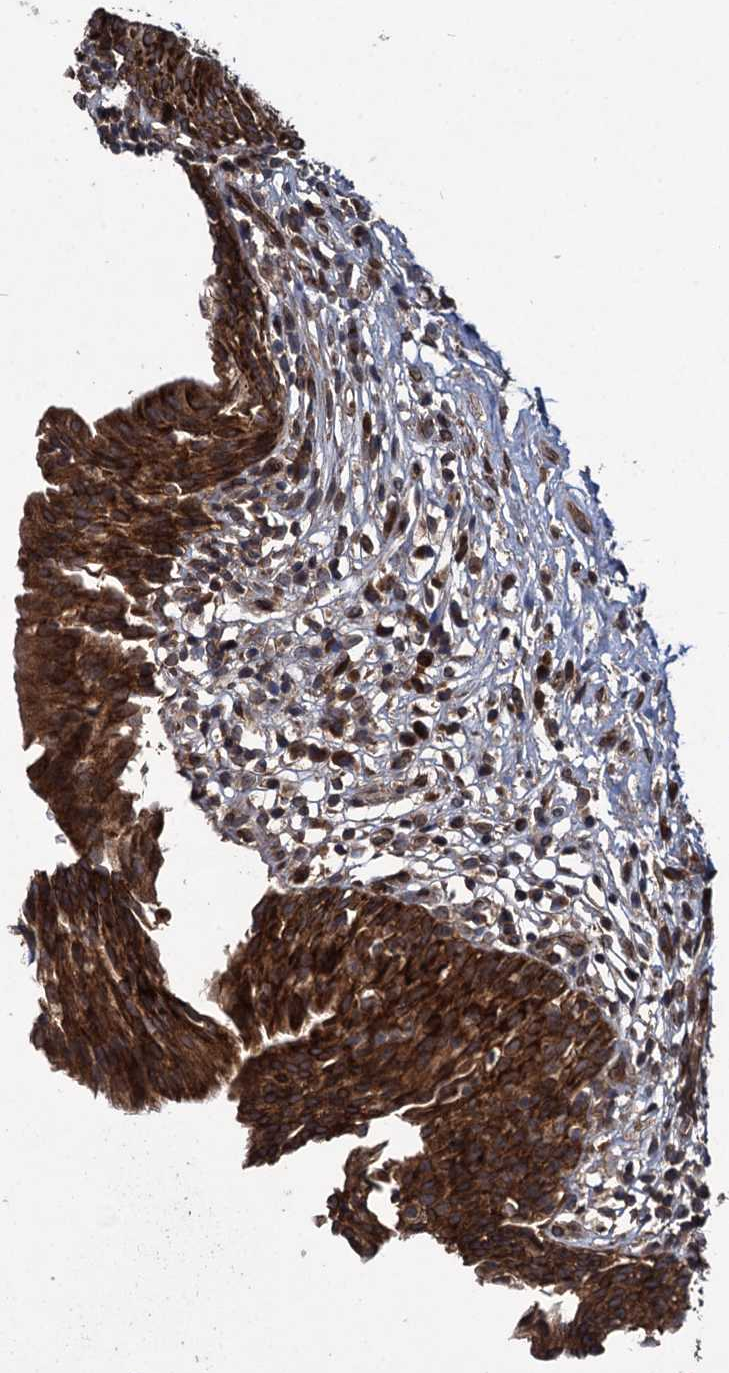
{"staining": {"intensity": "strong", "quantity": ">75%", "location": "cytoplasmic/membranous"}, "tissue": "urinary bladder", "cell_type": "Urothelial cells", "image_type": "normal", "snomed": [{"axis": "morphology", "description": "Normal tissue, NOS"}, {"axis": "morphology", "description": "Inflammation, NOS"}, {"axis": "topography", "description": "Urinary bladder"}], "caption": "Urothelial cells demonstrate high levels of strong cytoplasmic/membranous positivity in about >75% of cells in unremarkable human urinary bladder. The staining is performed using DAB (3,3'-diaminobenzidine) brown chromogen to label protein expression. The nuclei are counter-stained blue using hematoxylin.", "gene": "DCP1B", "patient": {"sex": "male", "age": 63}}